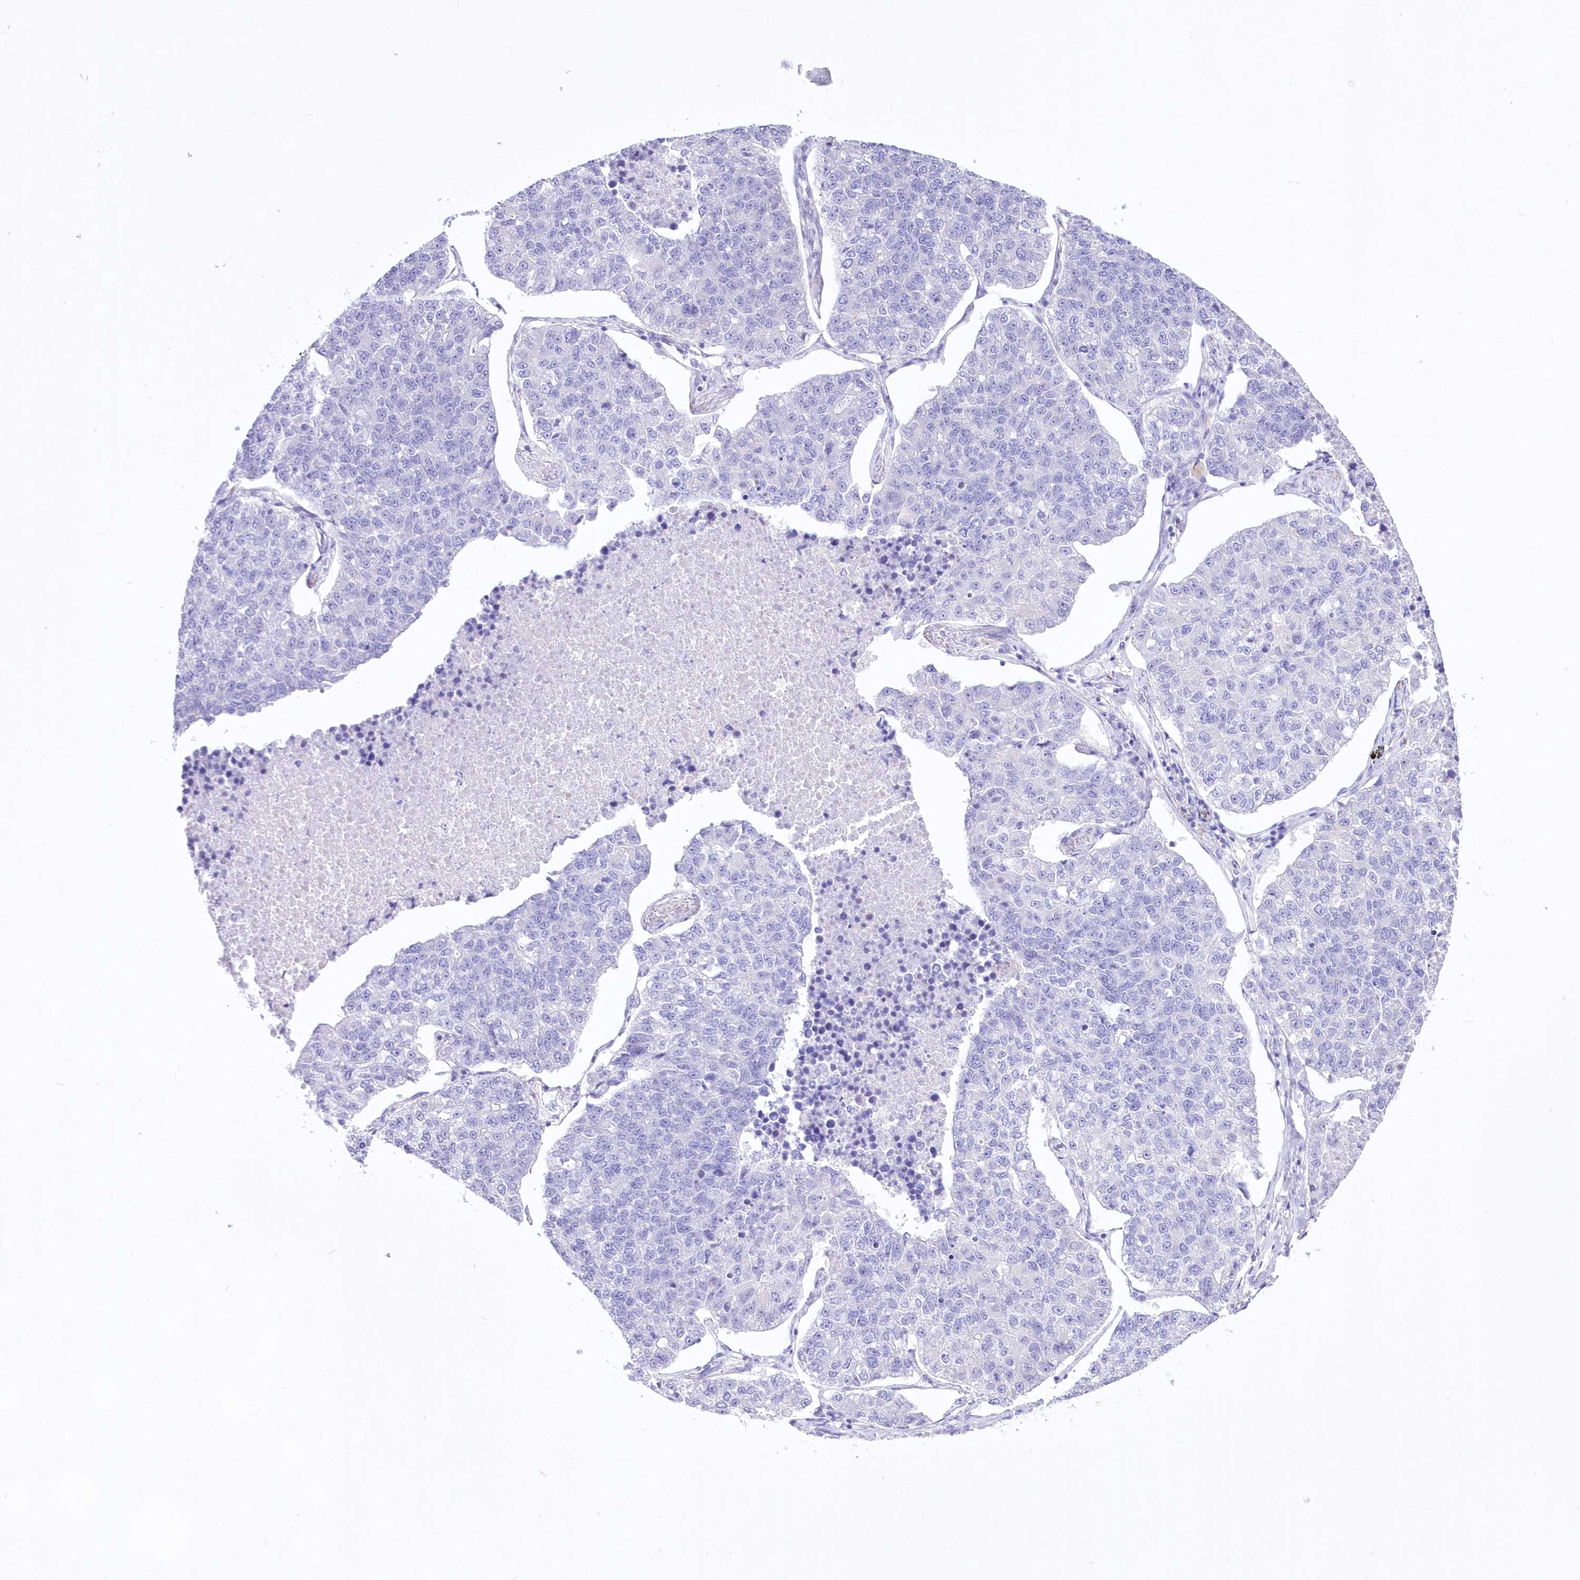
{"staining": {"intensity": "negative", "quantity": "none", "location": "none"}, "tissue": "lung cancer", "cell_type": "Tumor cells", "image_type": "cancer", "snomed": [{"axis": "morphology", "description": "Adenocarcinoma, NOS"}, {"axis": "topography", "description": "Lung"}], "caption": "High power microscopy micrograph of an immunohistochemistry (IHC) histopathology image of lung cancer, revealing no significant positivity in tumor cells.", "gene": "UBA6", "patient": {"sex": "male", "age": 49}}